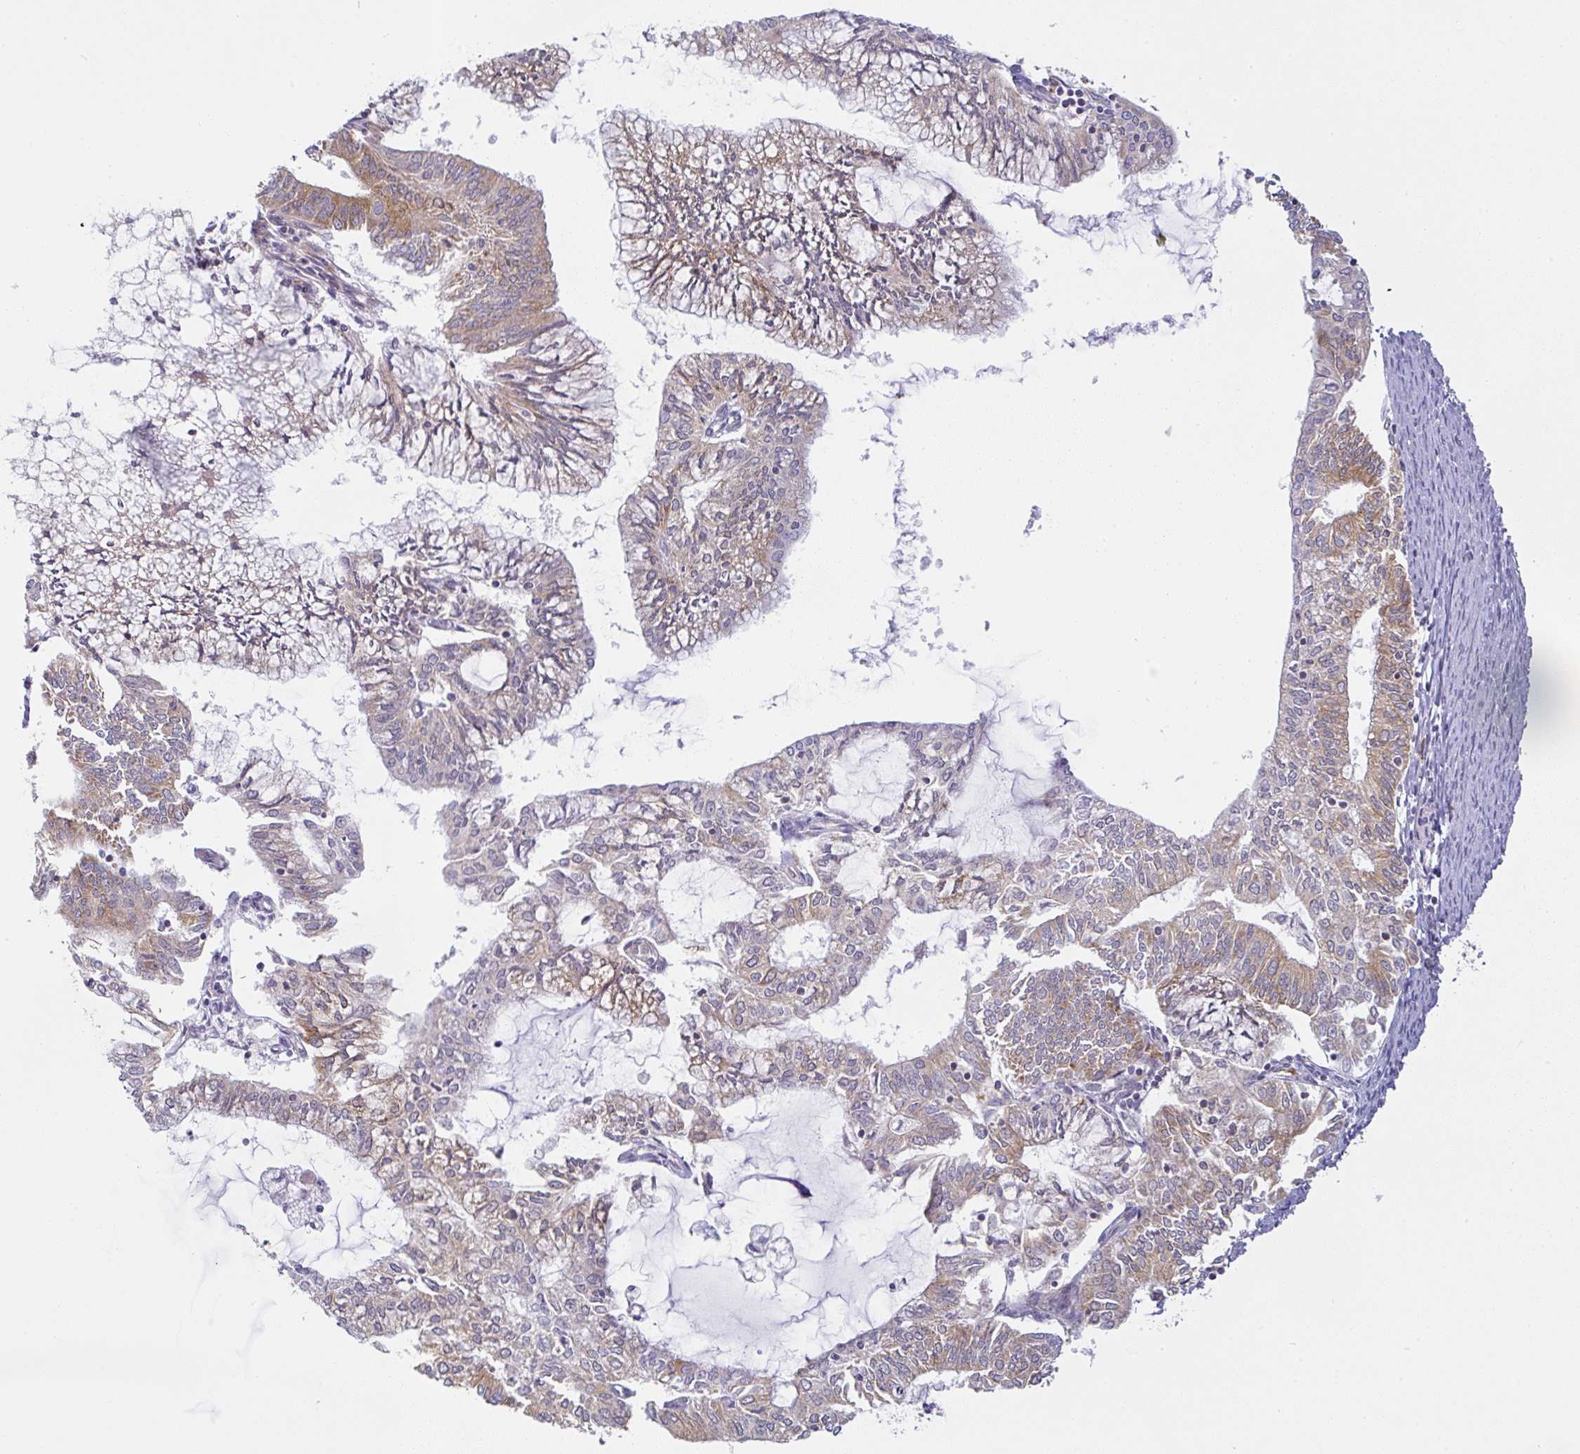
{"staining": {"intensity": "moderate", "quantity": "25%-75%", "location": "cytoplasmic/membranous"}, "tissue": "endometrial cancer", "cell_type": "Tumor cells", "image_type": "cancer", "snomed": [{"axis": "morphology", "description": "Adenocarcinoma, NOS"}, {"axis": "topography", "description": "Endometrium"}], "caption": "The photomicrograph displays immunohistochemical staining of adenocarcinoma (endometrial). There is moderate cytoplasmic/membranous expression is seen in approximately 25%-75% of tumor cells. (Brightfield microscopy of DAB IHC at high magnification).", "gene": "DERL2", "patient": {"sex": "female", "age": 61}}